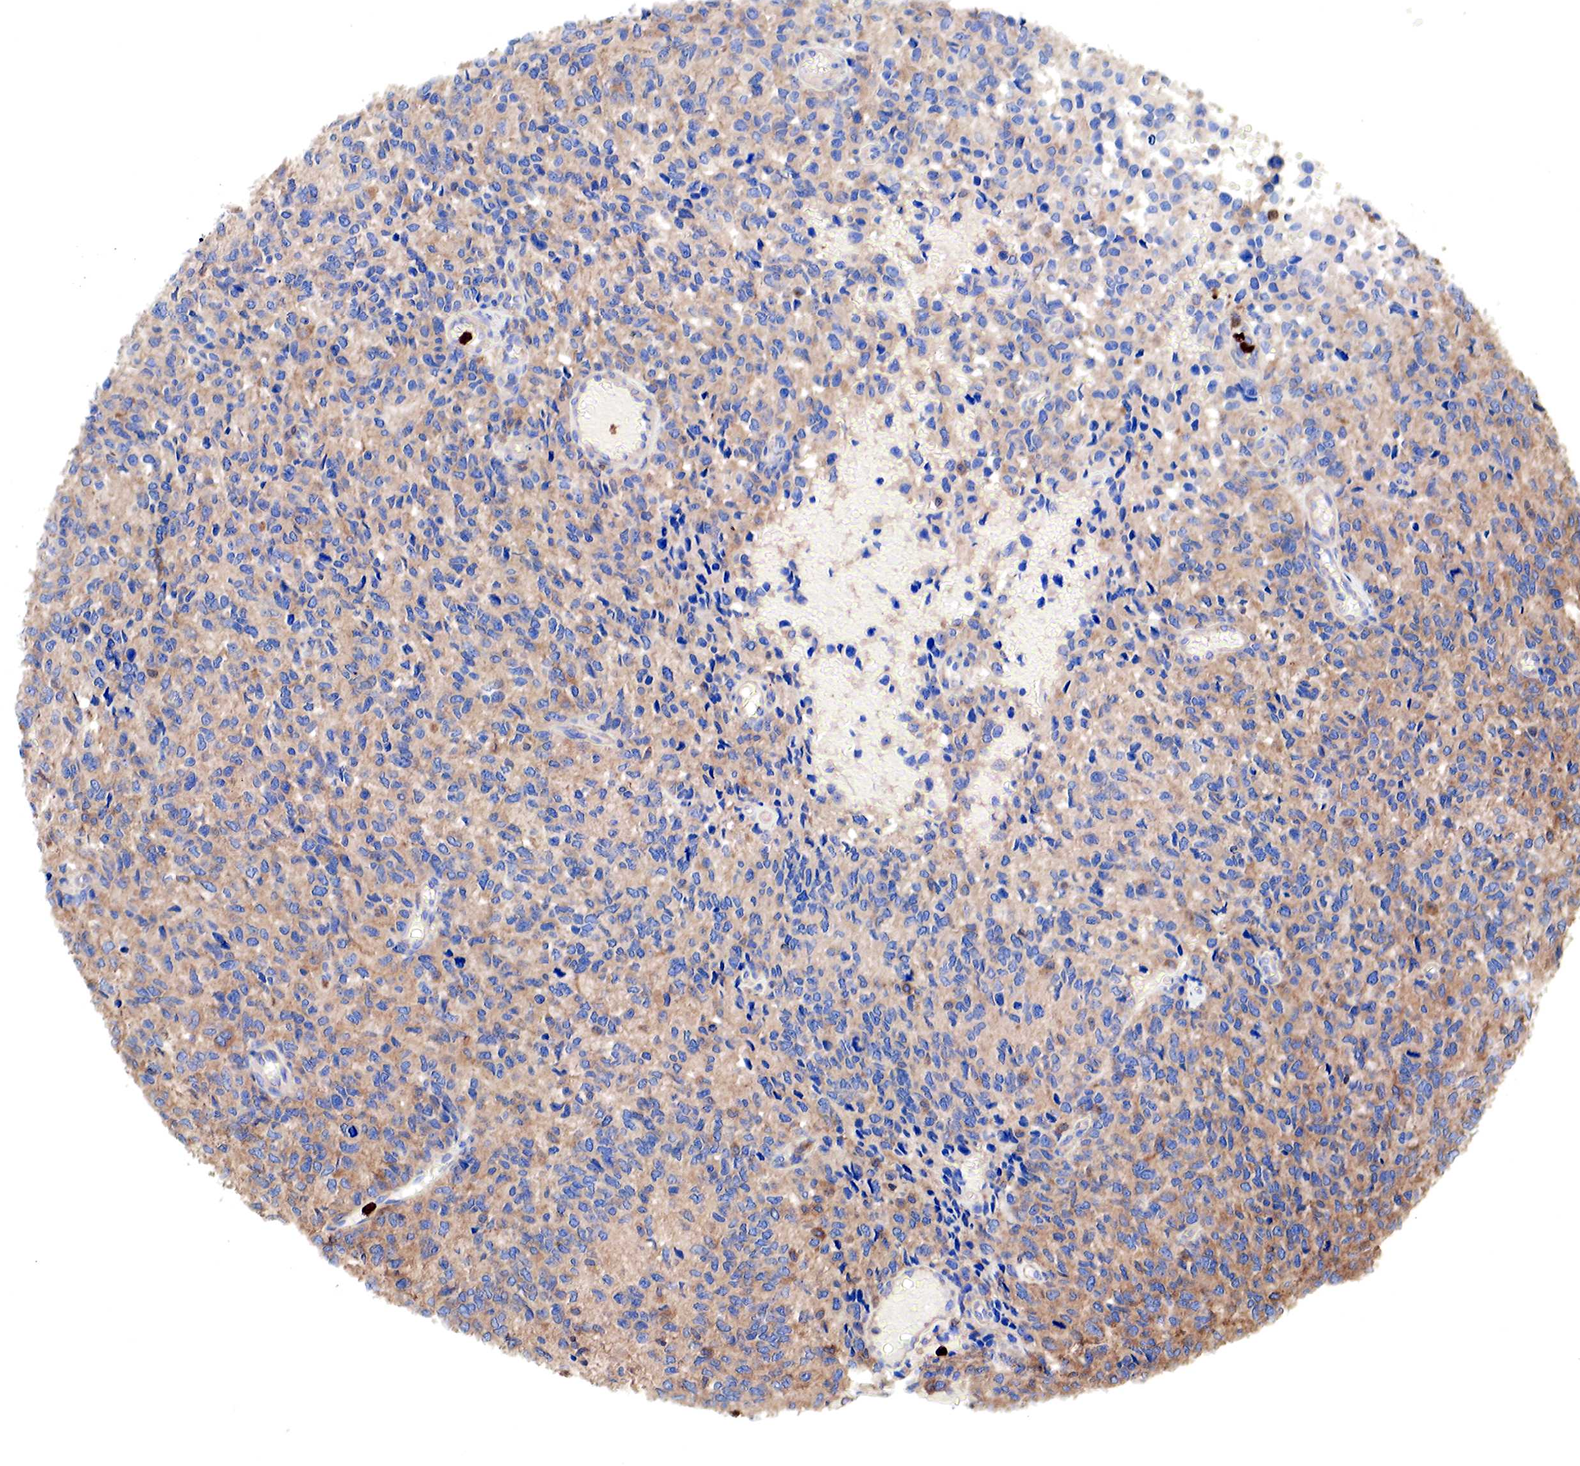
{"staining": {"intensity": "moderate", "quantity": "<25%", "location": "cytoplasmic/membranous"}, "tissue": "glioma", "cell_type": "Tumor cells", "image_type": "cancer", "snomed": [{"axis": "morphology", "description": "Glioma, malignant, High grade"}, {"axis": "topography", "description": "Brain"}], "caption": "Moderate cytoplasmic/membranous expression for a protein is identified in approximately <25% of tumor cells of high-grade glioma (malignant) using IHC.", "gene": "G6PD", "patient": {"sex": "male", "age": 77}}